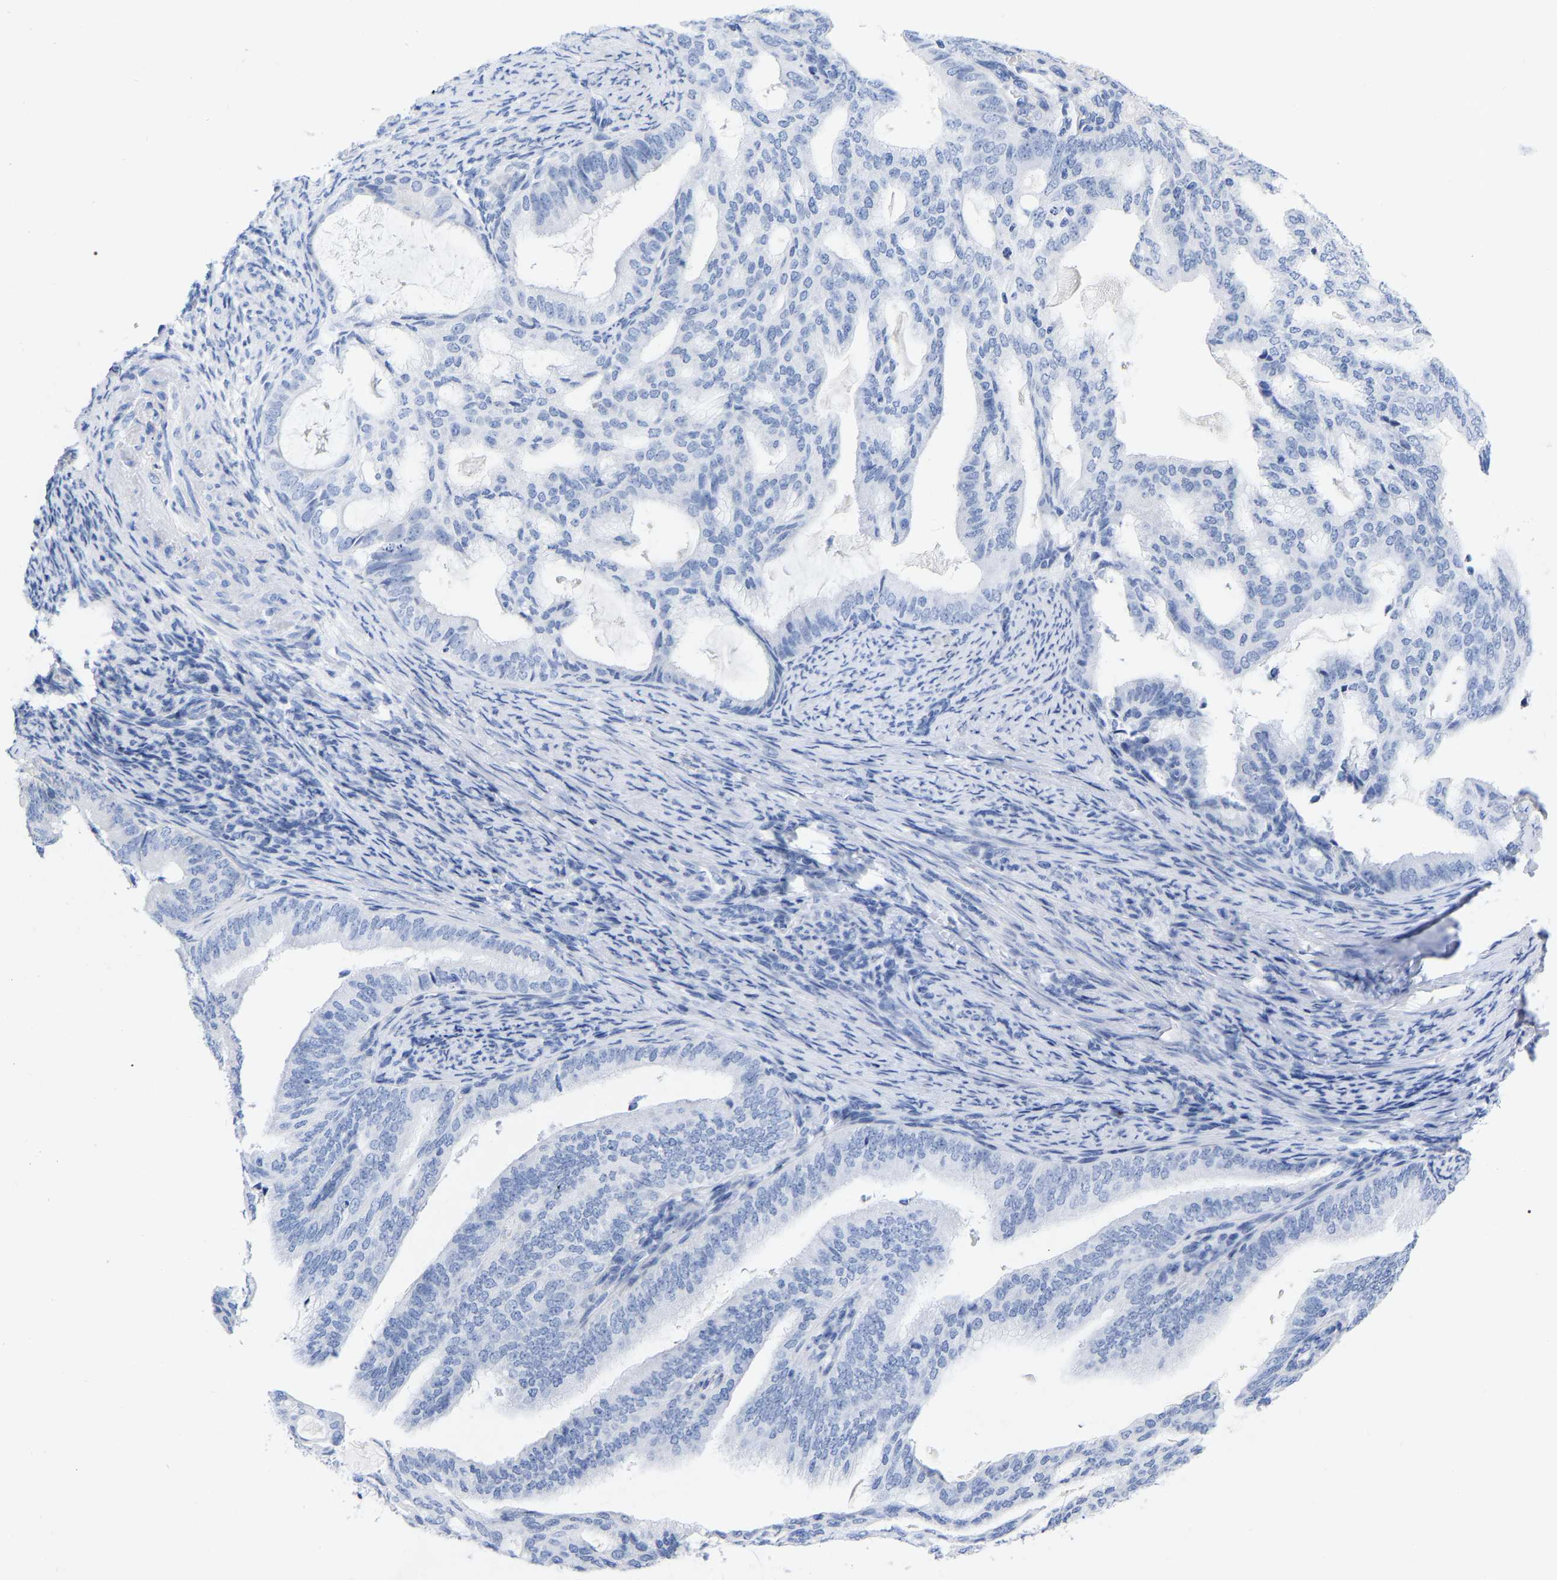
{"staining": {"intensity": "negative", "quantity": "none", "location": "none"}, "tissue": "endometrial cancer", "cell_type": "Tumor cells", "image_type": "cancer", "snomed": [{"axis": "morphology", "description": "Adenocarcinoma, NOS"}, {"axis": "topography", "description": "Endometrium"}], "caption": "High magnification brightfield microscopy of adenocarcinoma (endometrial) stained with DAB (brown) and counterstained with hematoxylin (blue): tumor cells show no significant positivity.", "gene": "ZNF629", "patient": {"sex": "female", "age": 58}}